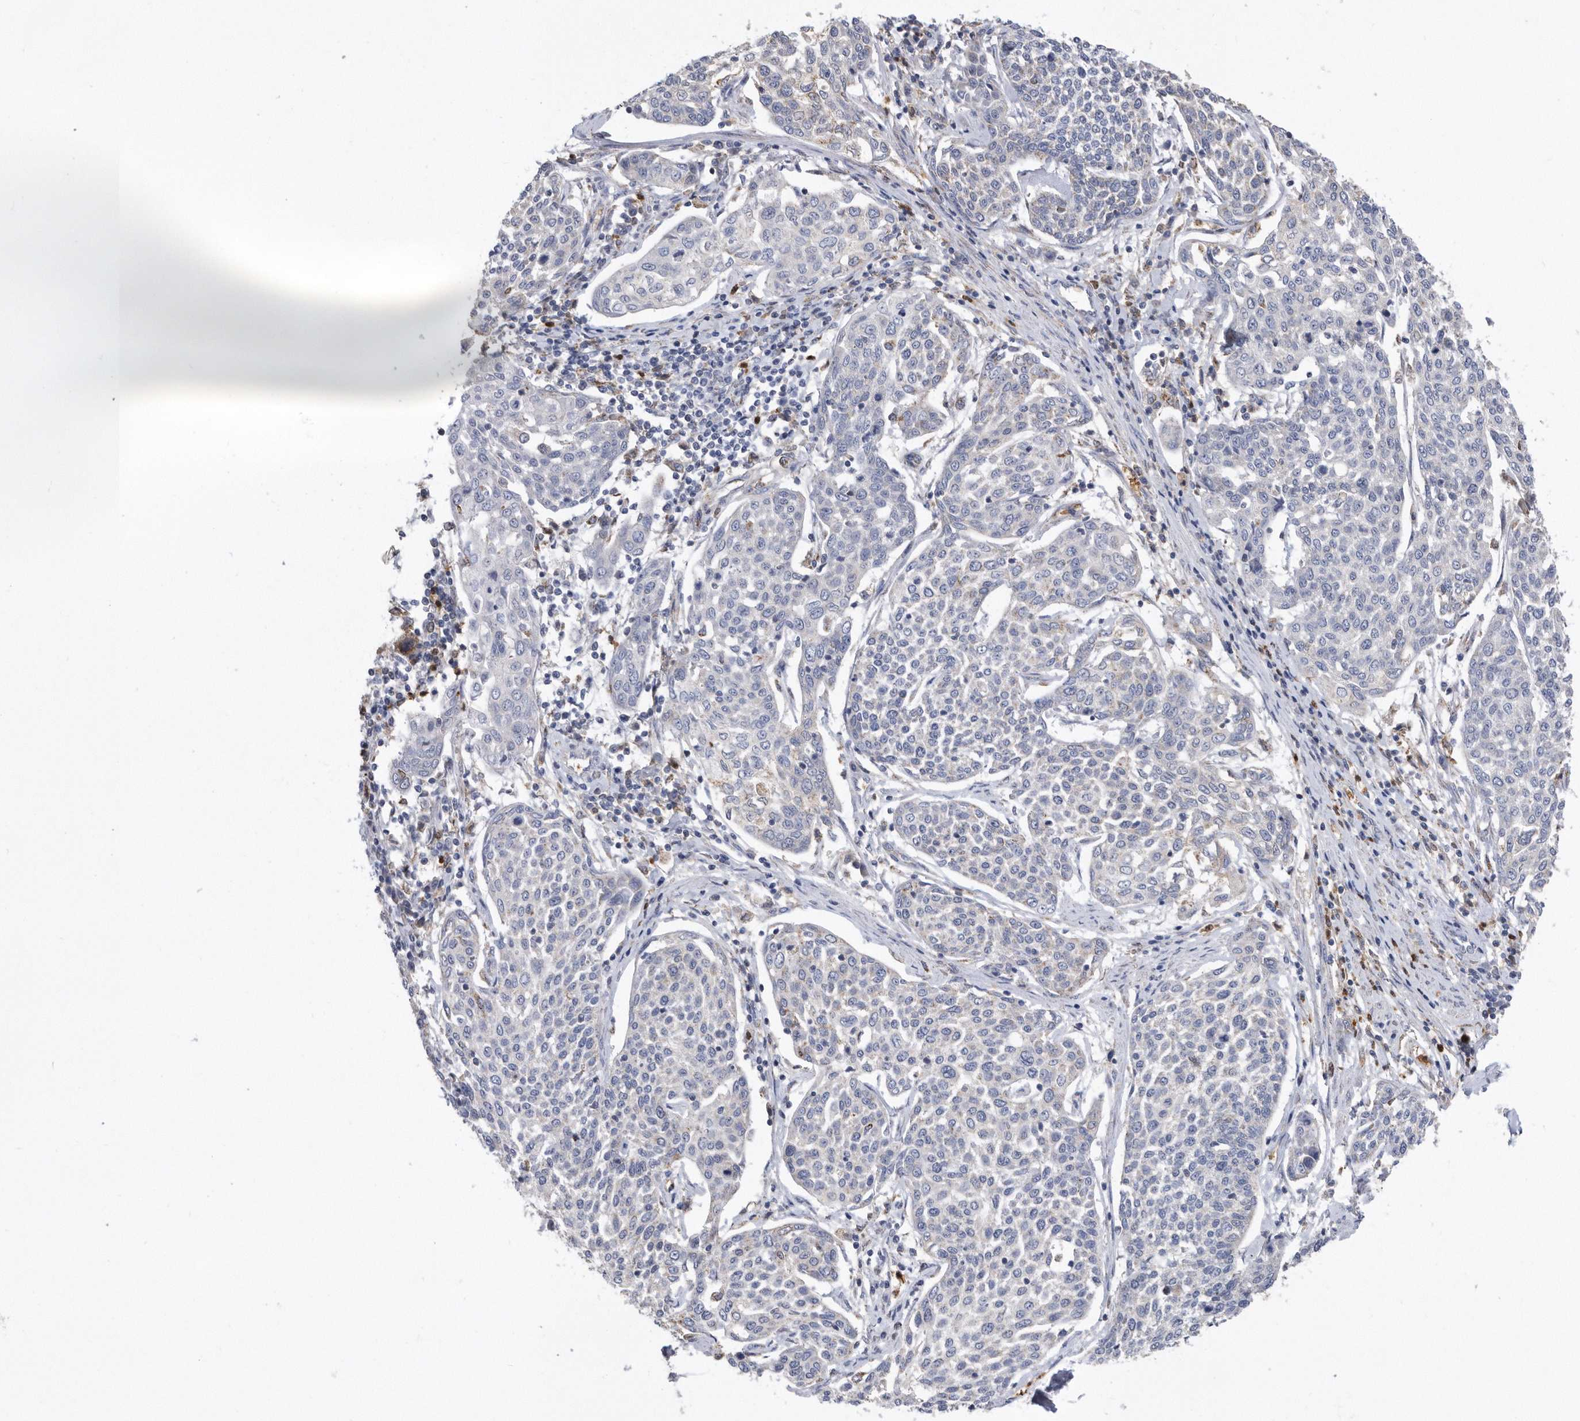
{"staining": {"intensity": "negative", "quantity": "none", "location": "none"}, "tissue": "cervical cancer", "cell_type": "Tumor cells", "image_type": "cancer", "snomed": [{"axis": "morphology", "description": "Squamous cell carcinoma, NOS"}, {"axis": "topography", "description": "Cervix"}], "caption": "DAB (3,3'-diaminobenzidine) immunohistochemical staining of cervical cancer shows no significant positivity in tumor cells.", "gene": "CRISPLD2", "patient": {"sex": "female", "age": 34}}